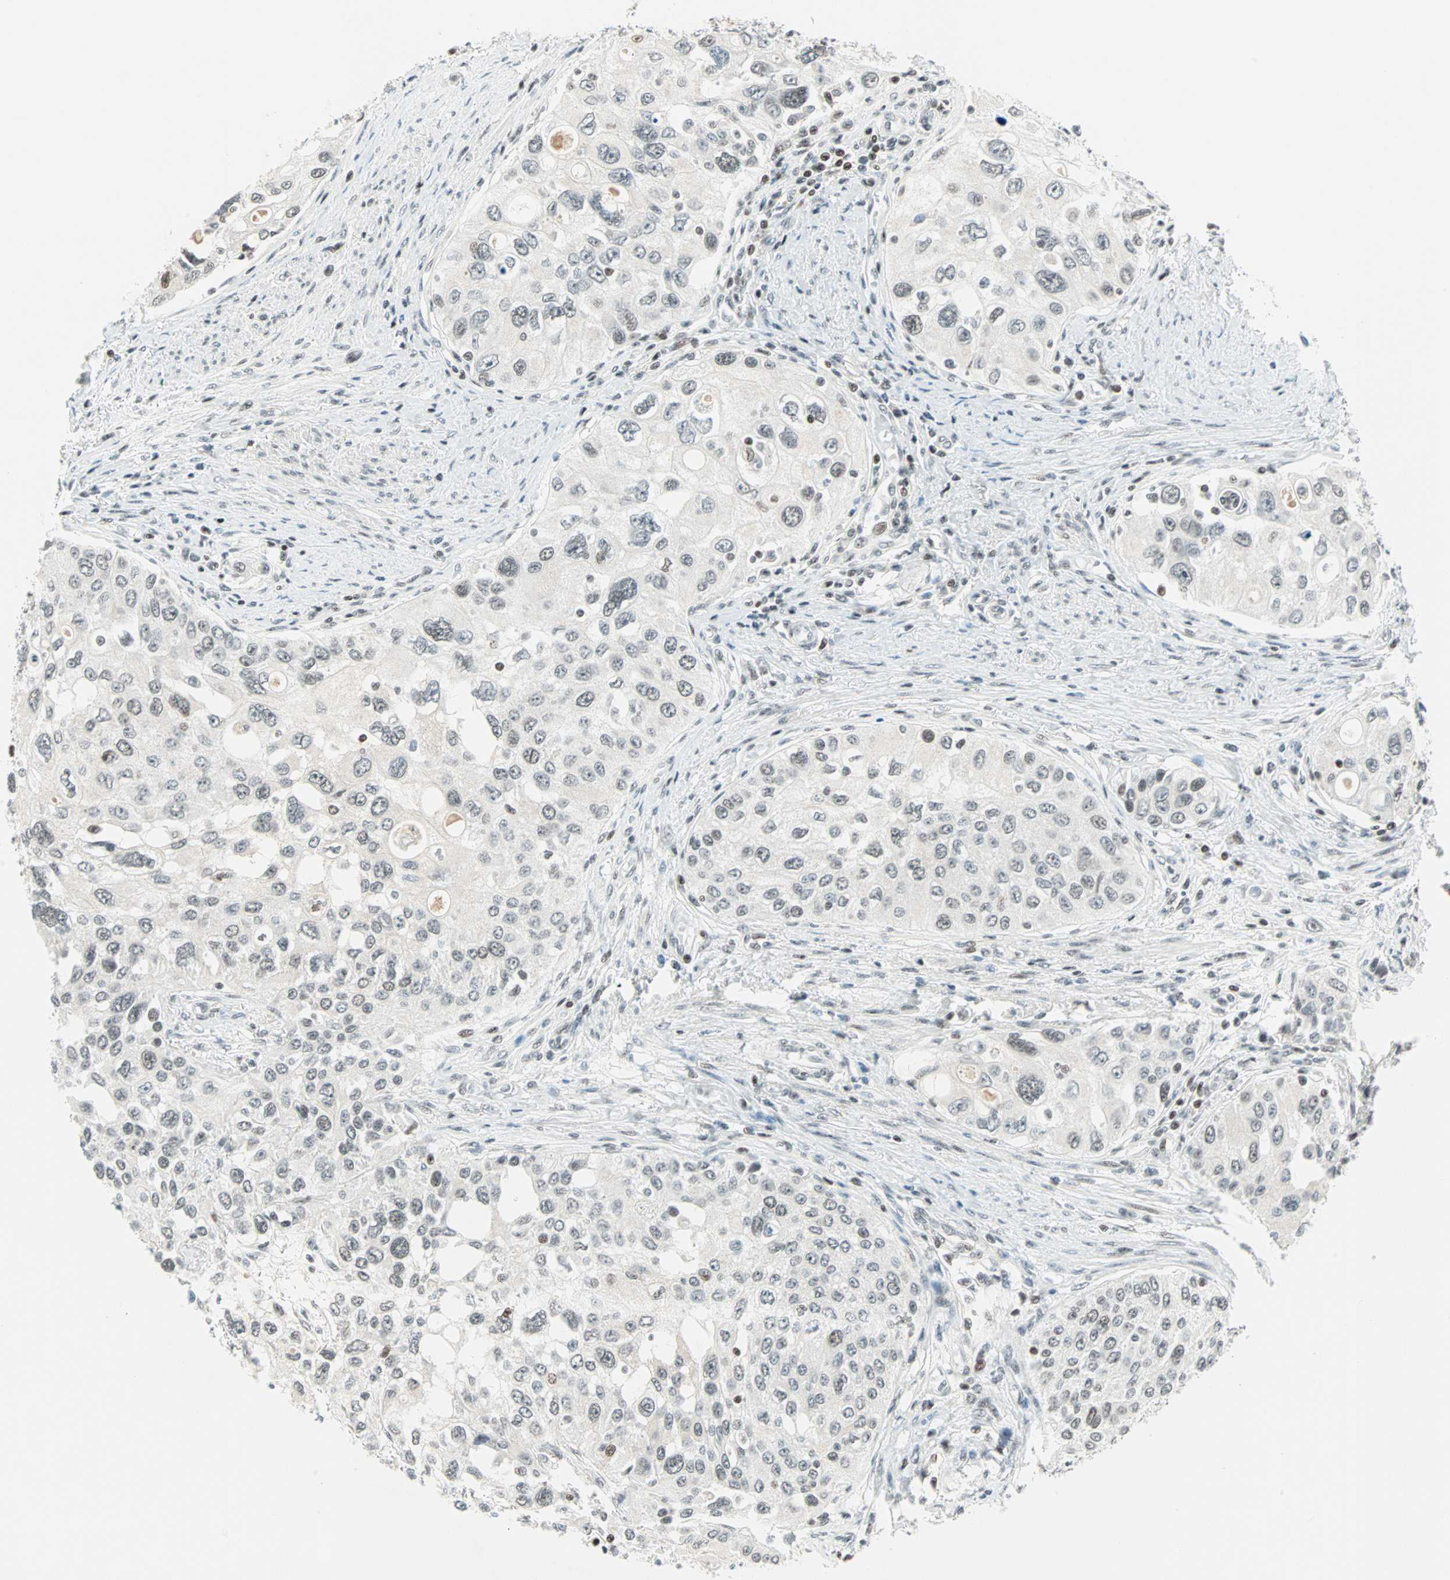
{"staining": {"intensity": "weak", "quantity": "<25%", "location": "nuclear"}, "tissue": "urothelial cancer", "cell_type": "Tumor cells", "image_type": "cancer", "snomed": [{"axis": "morphology", "description": "Urothelial carcinoma, High grade"}, {"axis": "topography", "description": "Urinary bladder"}], "caption": "High power microscopy photomicrograph of an immunohistochemistry photomicrograph of urothelial cancer, revealing no significant positivity in tumor cells. Nuclei are stained in blue.", "gene": "SIN3A", "patient": {"sex": "female", "age": 56}}